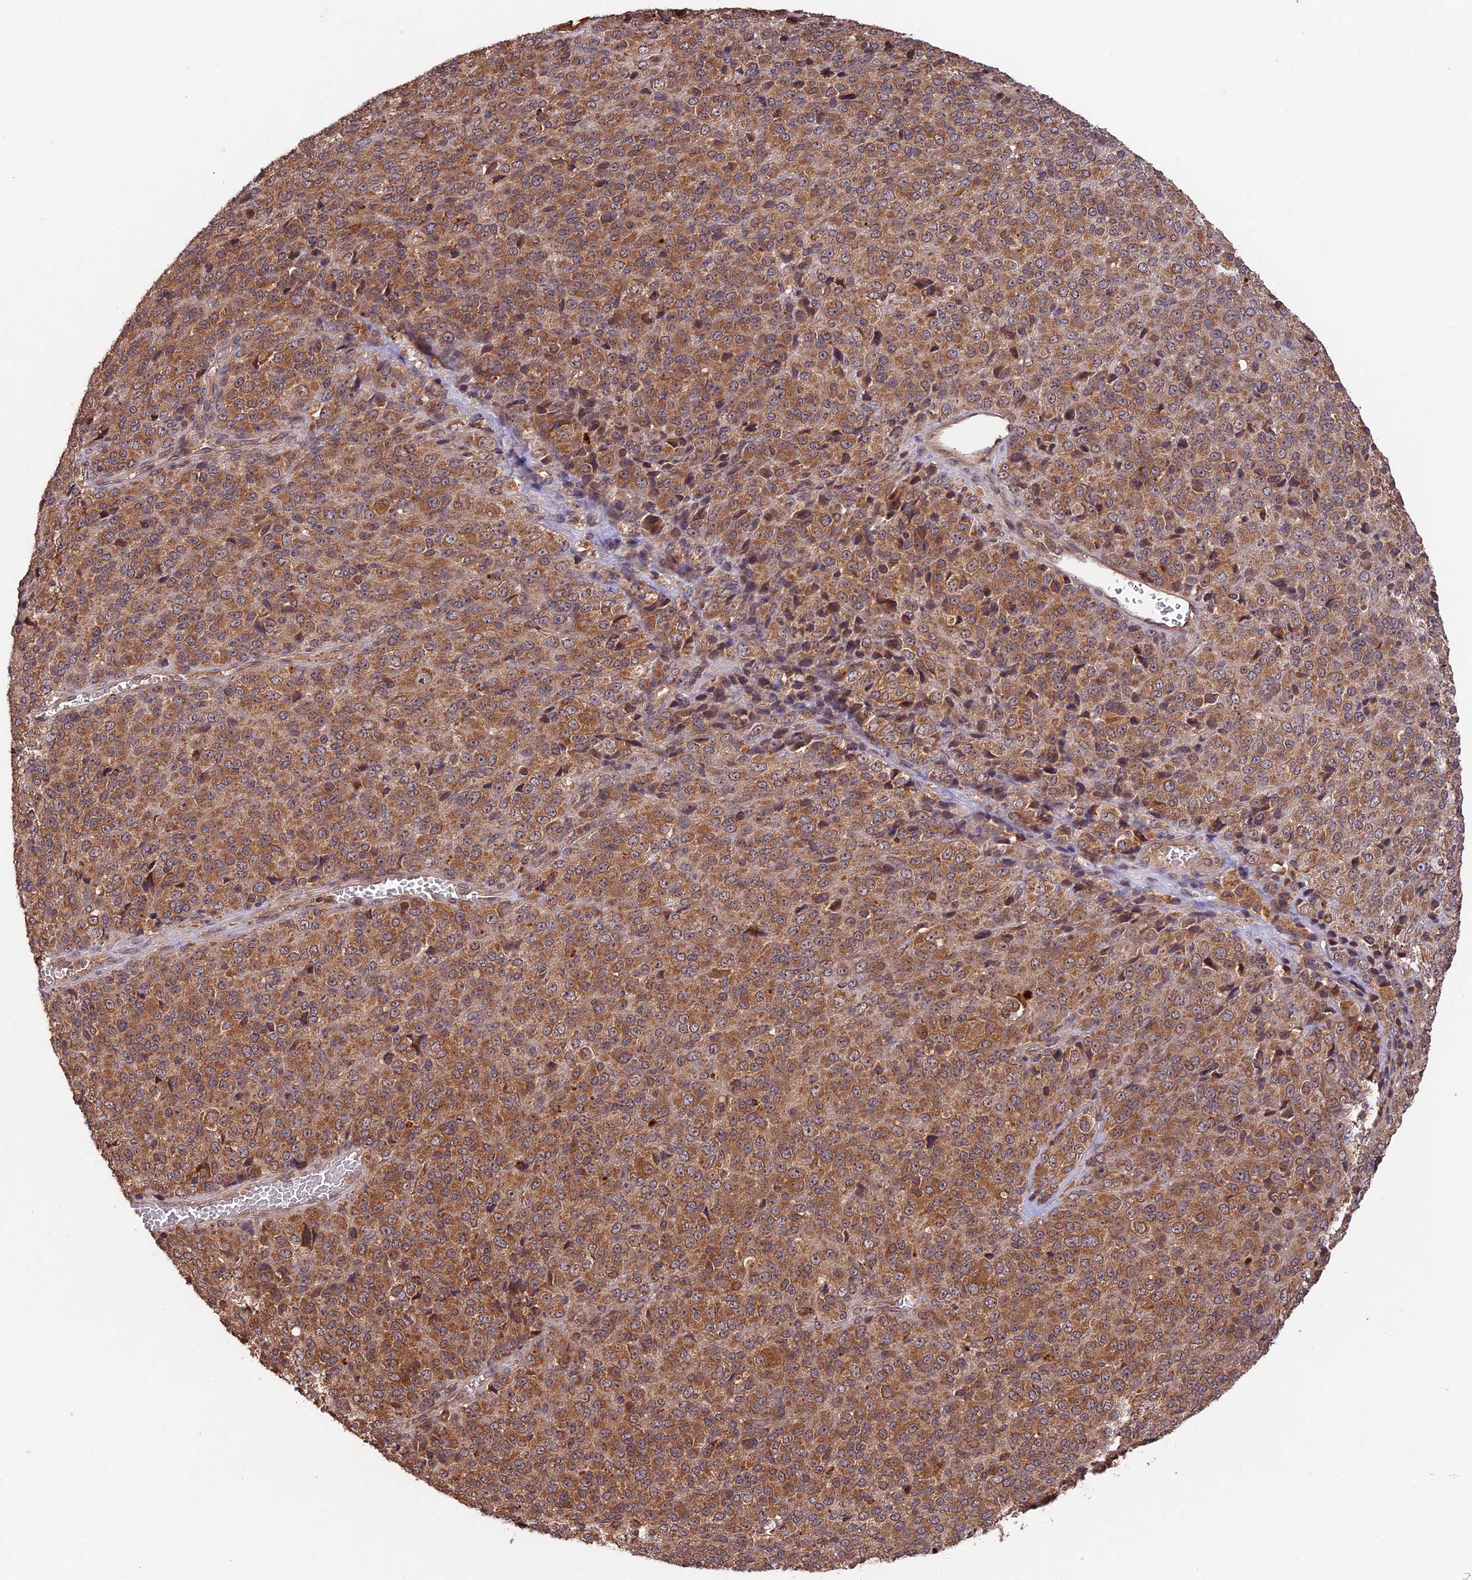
{"staining": {"intensity": "moderate", "quantity": ">75%", "location": "cytoplasmic/membranous"}, "tissue": "melanoma", "cell_type": "Tumor cells", "image_type": "cancer", "snomed": [{"axis": "morphology", "description": "Malignant melanoma, Metastatic site"}, {"axis": "topography", "description": "Brain"}], "caption": "High-power microscopy captured an immunohistochemistry micrograph of melanoma, revealing moderate cytoplasmic/membranous positivity in approximately >75% of tumor cells.", "gene": "CHAC1", "patient": {"sex": "female", "age": 56}}